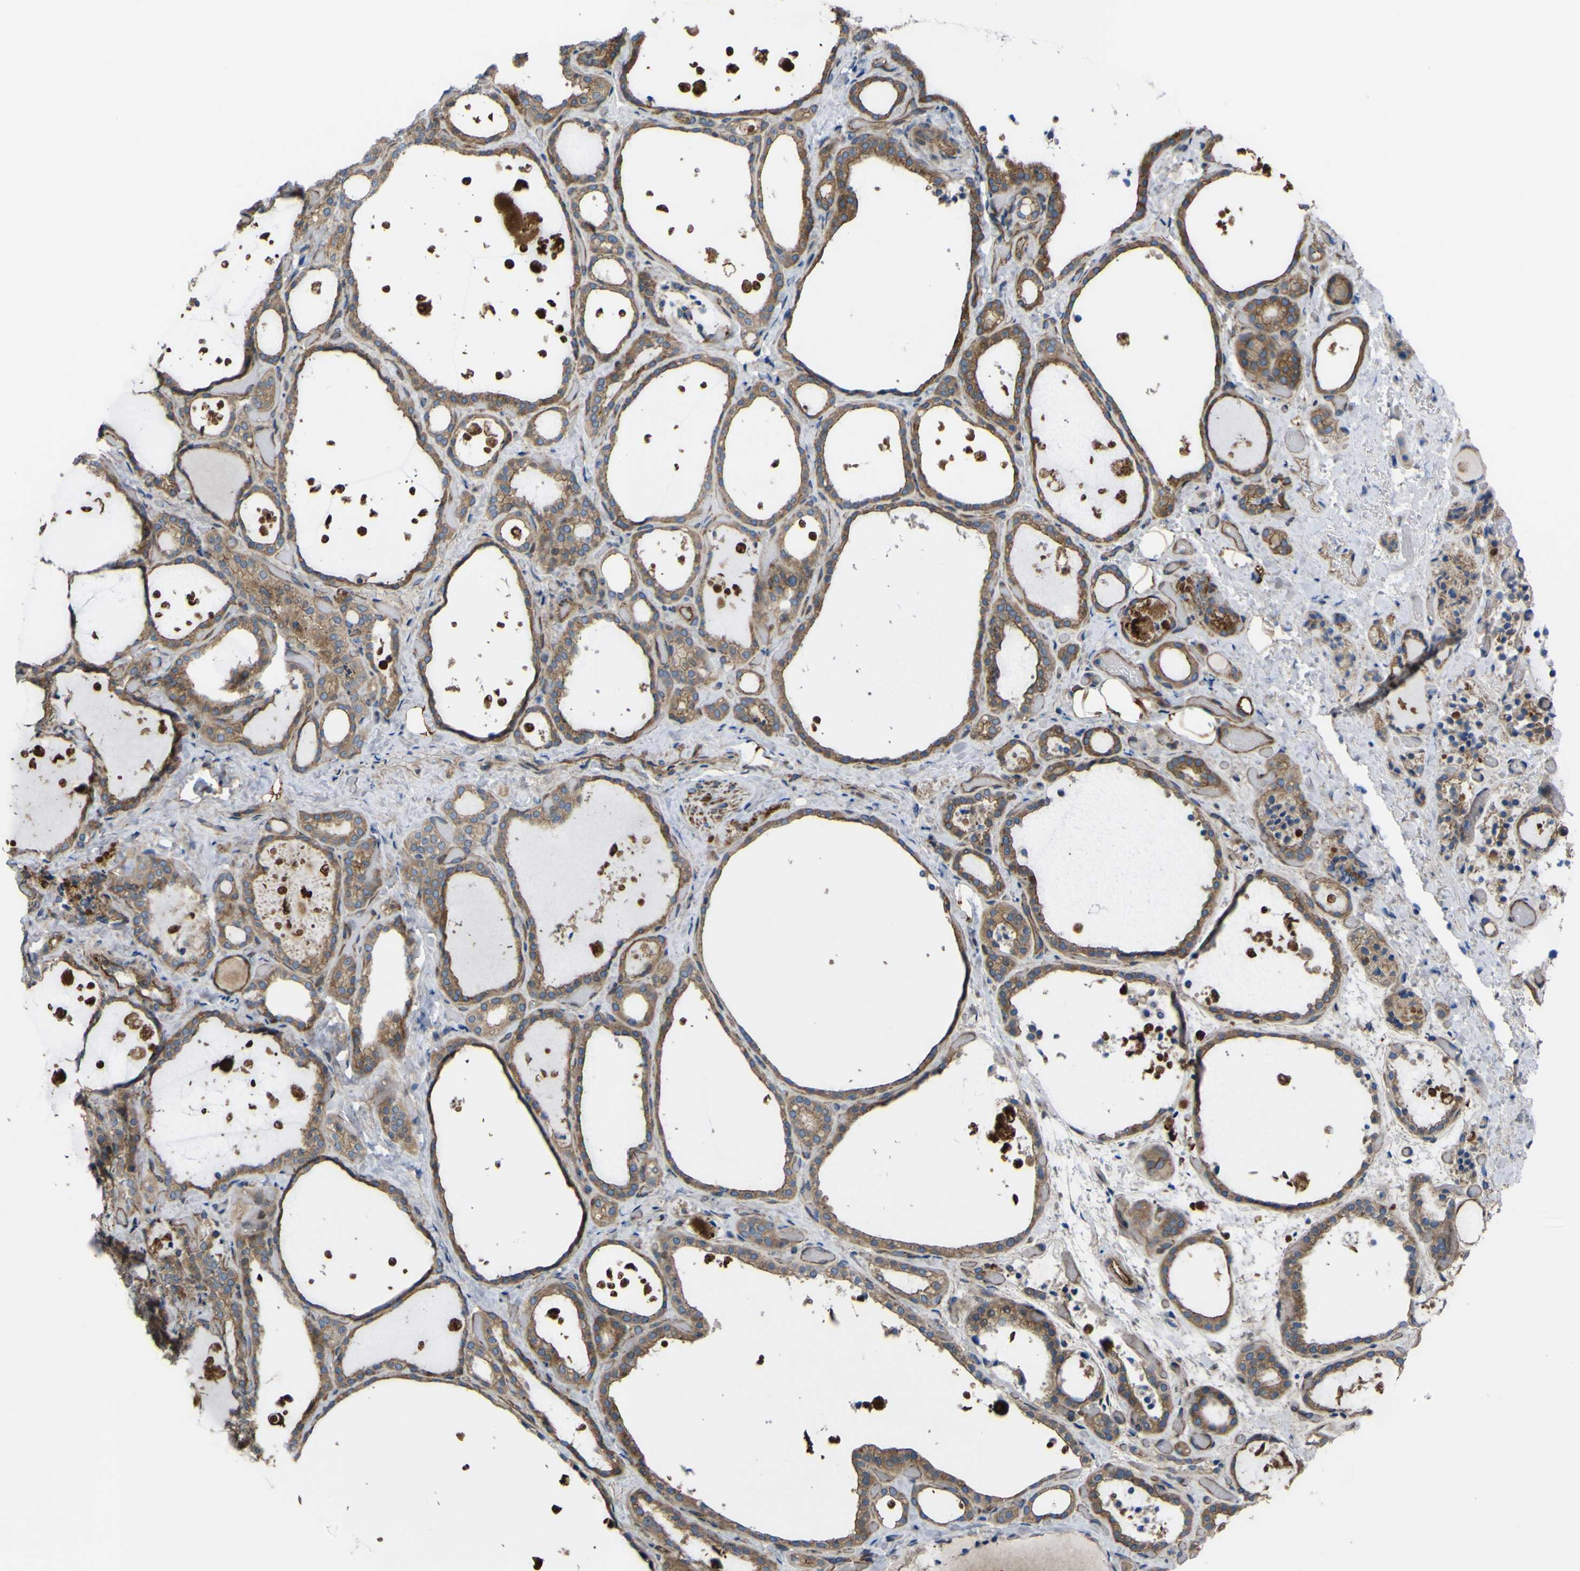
{"staining": {"intensity": "moderate", "quantity": ">75%", "location": "cytoplasmic/membranous"}, "tissue": "thyroid gland", "cell_type": "Glandular cells", "image_type": "normal", "snomed": [{"axis": "morphology", "description": "Normal tissue, NOS"}, {"axis": "topography", "description": "Thyroid gland"}], "caption": "Unremarkable thyroid gland reveals moderate cytoplasmic/membranous positivity in approximately >75% of glandular cells, visualized by immunohistochemistry.", "gene": "FBXO30", "patient": {"sex": "female", "age": 44}}